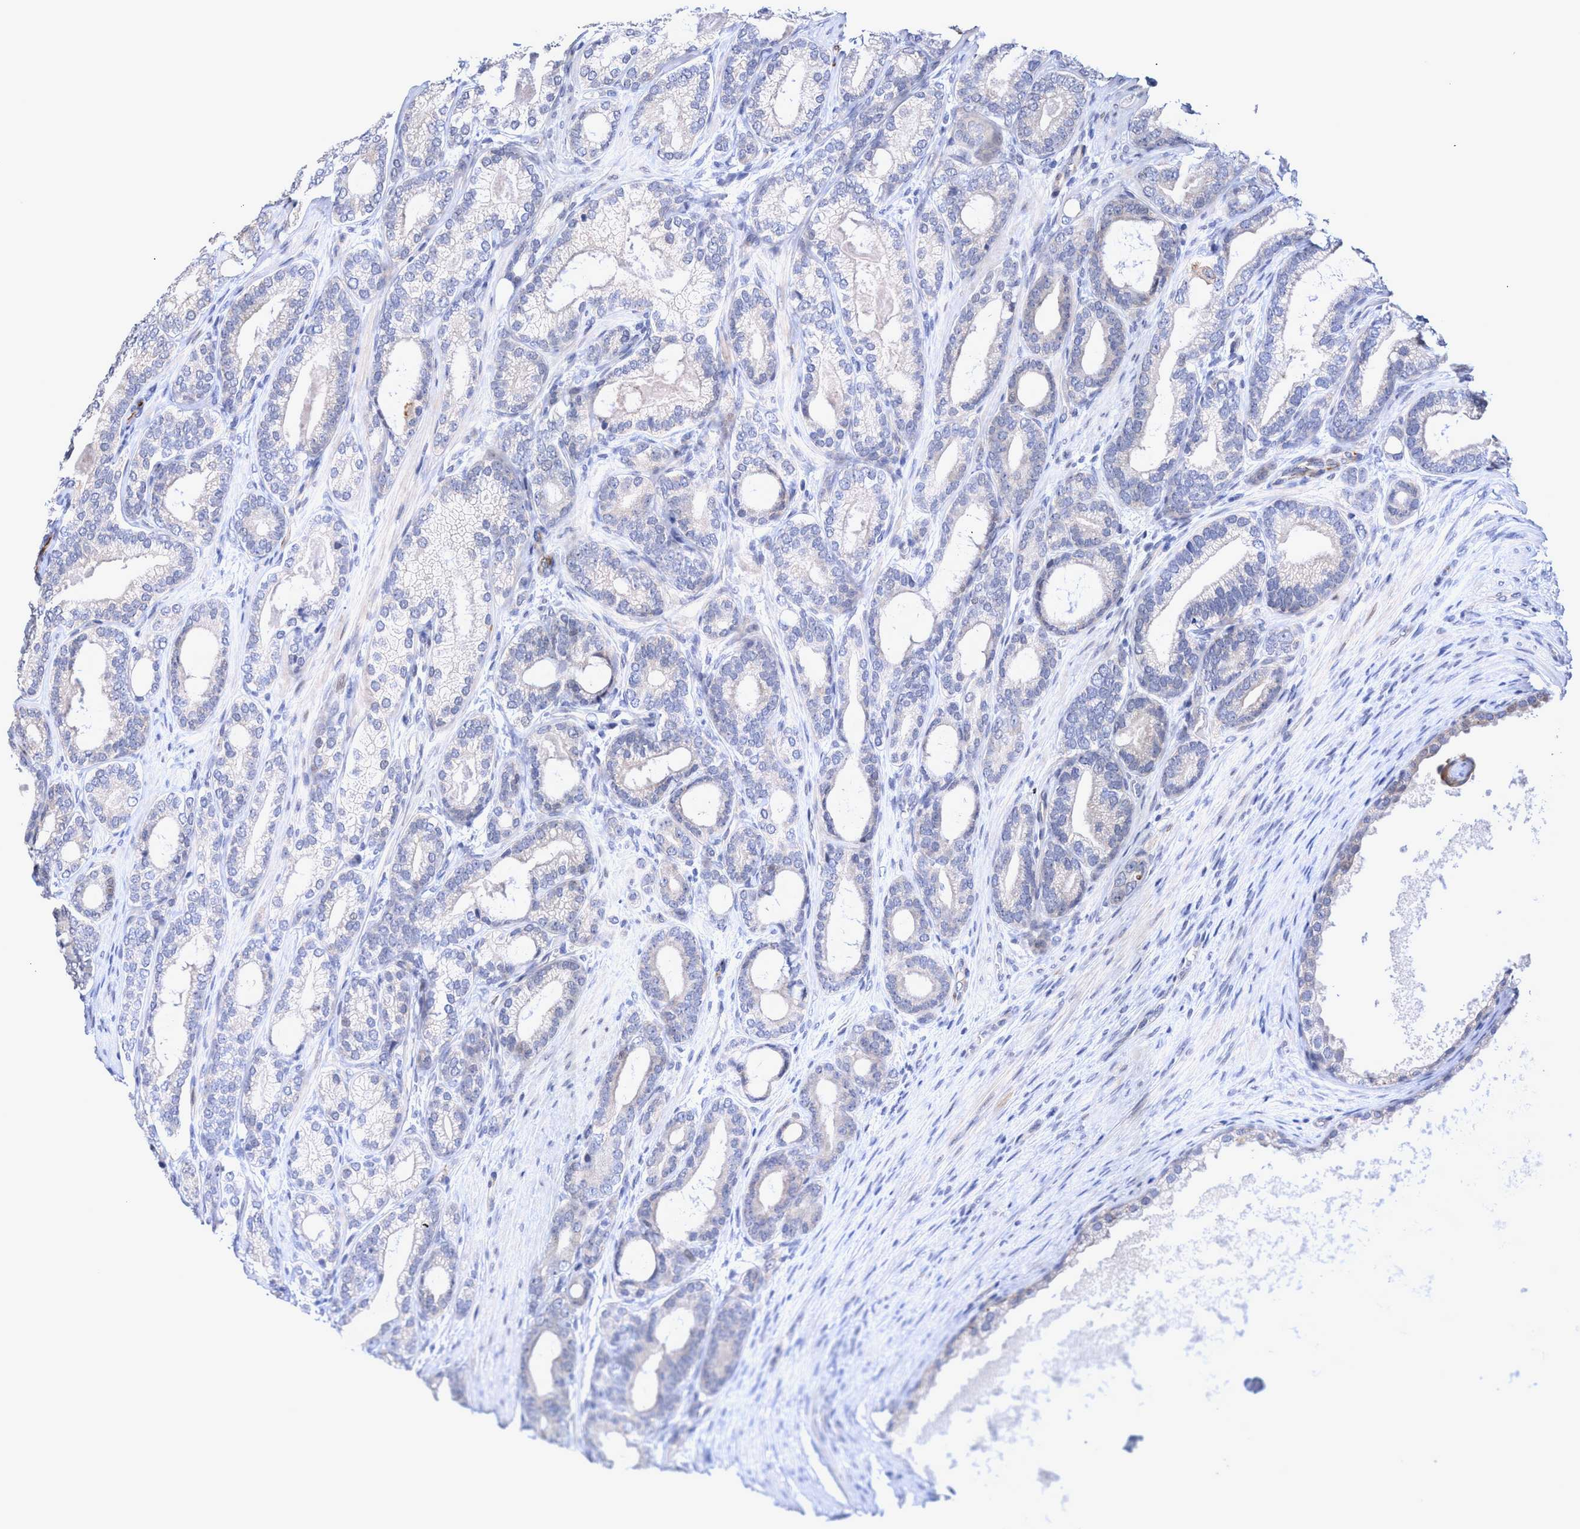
{"staining": {"intensity": "negative", "quantity": "none", "location": "none"}, "tissue": "prostate cancer", "cell_type": "Tumor cells", "image_type": "cancer", "snomed": [{"axis": "morphology", "description": "Adenocarcinoma, High grade"}, {"axis": "topography", "description": "Prostate"}], "caption": "Prostate cancer (adenocarcinoma (high-grade)) was stained to show a protein in brown. There is no significant positivity in tumor cells.", "gene": "ZNF750", "patient": {"sex": "male", "age": 60}}